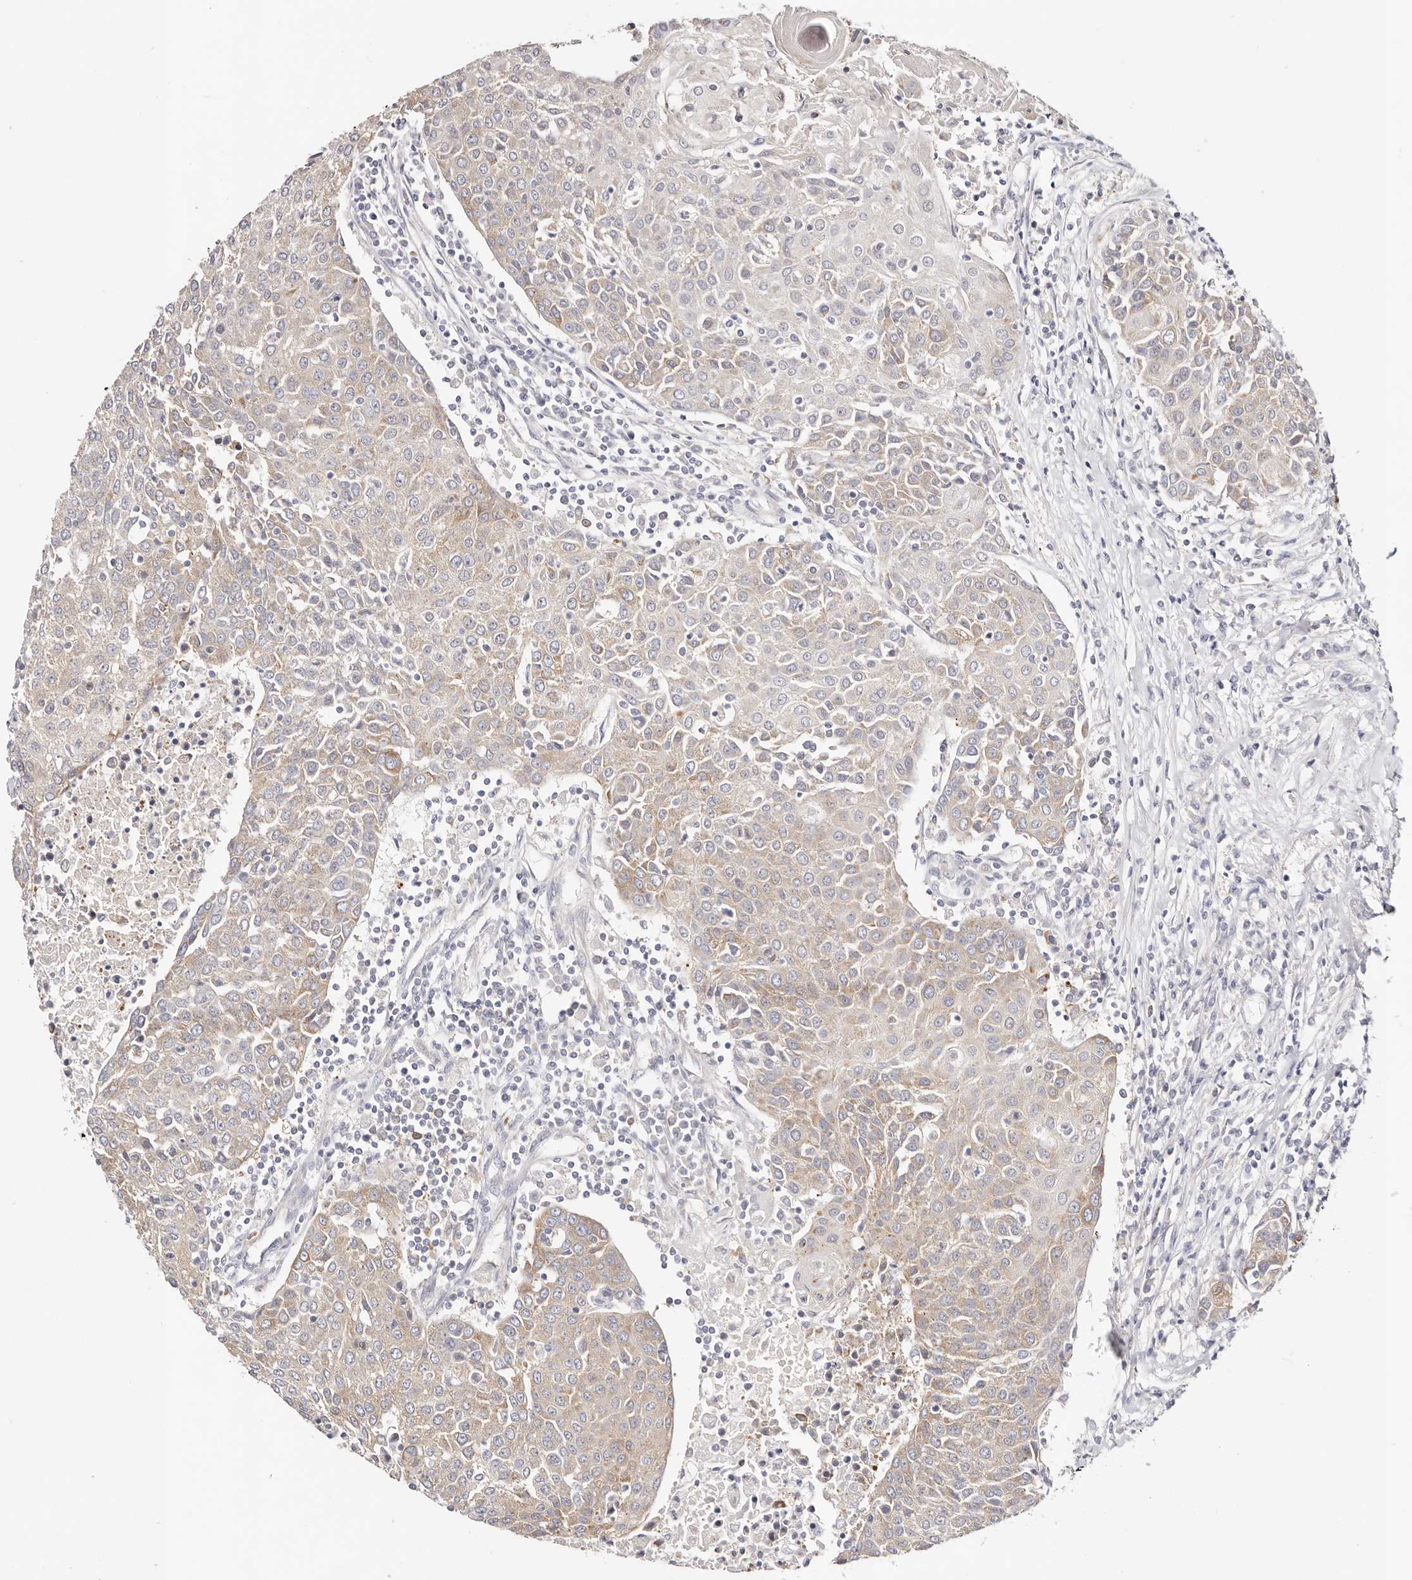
{"staining": {"intensity": "weak", "quantity": ">75%", "location": "cytoplasmic/membranous"}, "tissue": "urothelial cancer", "cell_type": "Tumor cells", "image_type": "cancer", "snomed": [{"axis": "morphology", "description": "Urothelial carcinoma, High grade"}, {"axis": "topography", "description": "Urinary bladder"}], "caption": "IHC micrograph of high-grade urothelial carcinoma stained for a protein (brown), which displays low levels of weak cytoplasmic/membranous expression in about >75% of tumor cells.", "gene": "GNA13", "patient": {"sex": "female", "age": 85}}